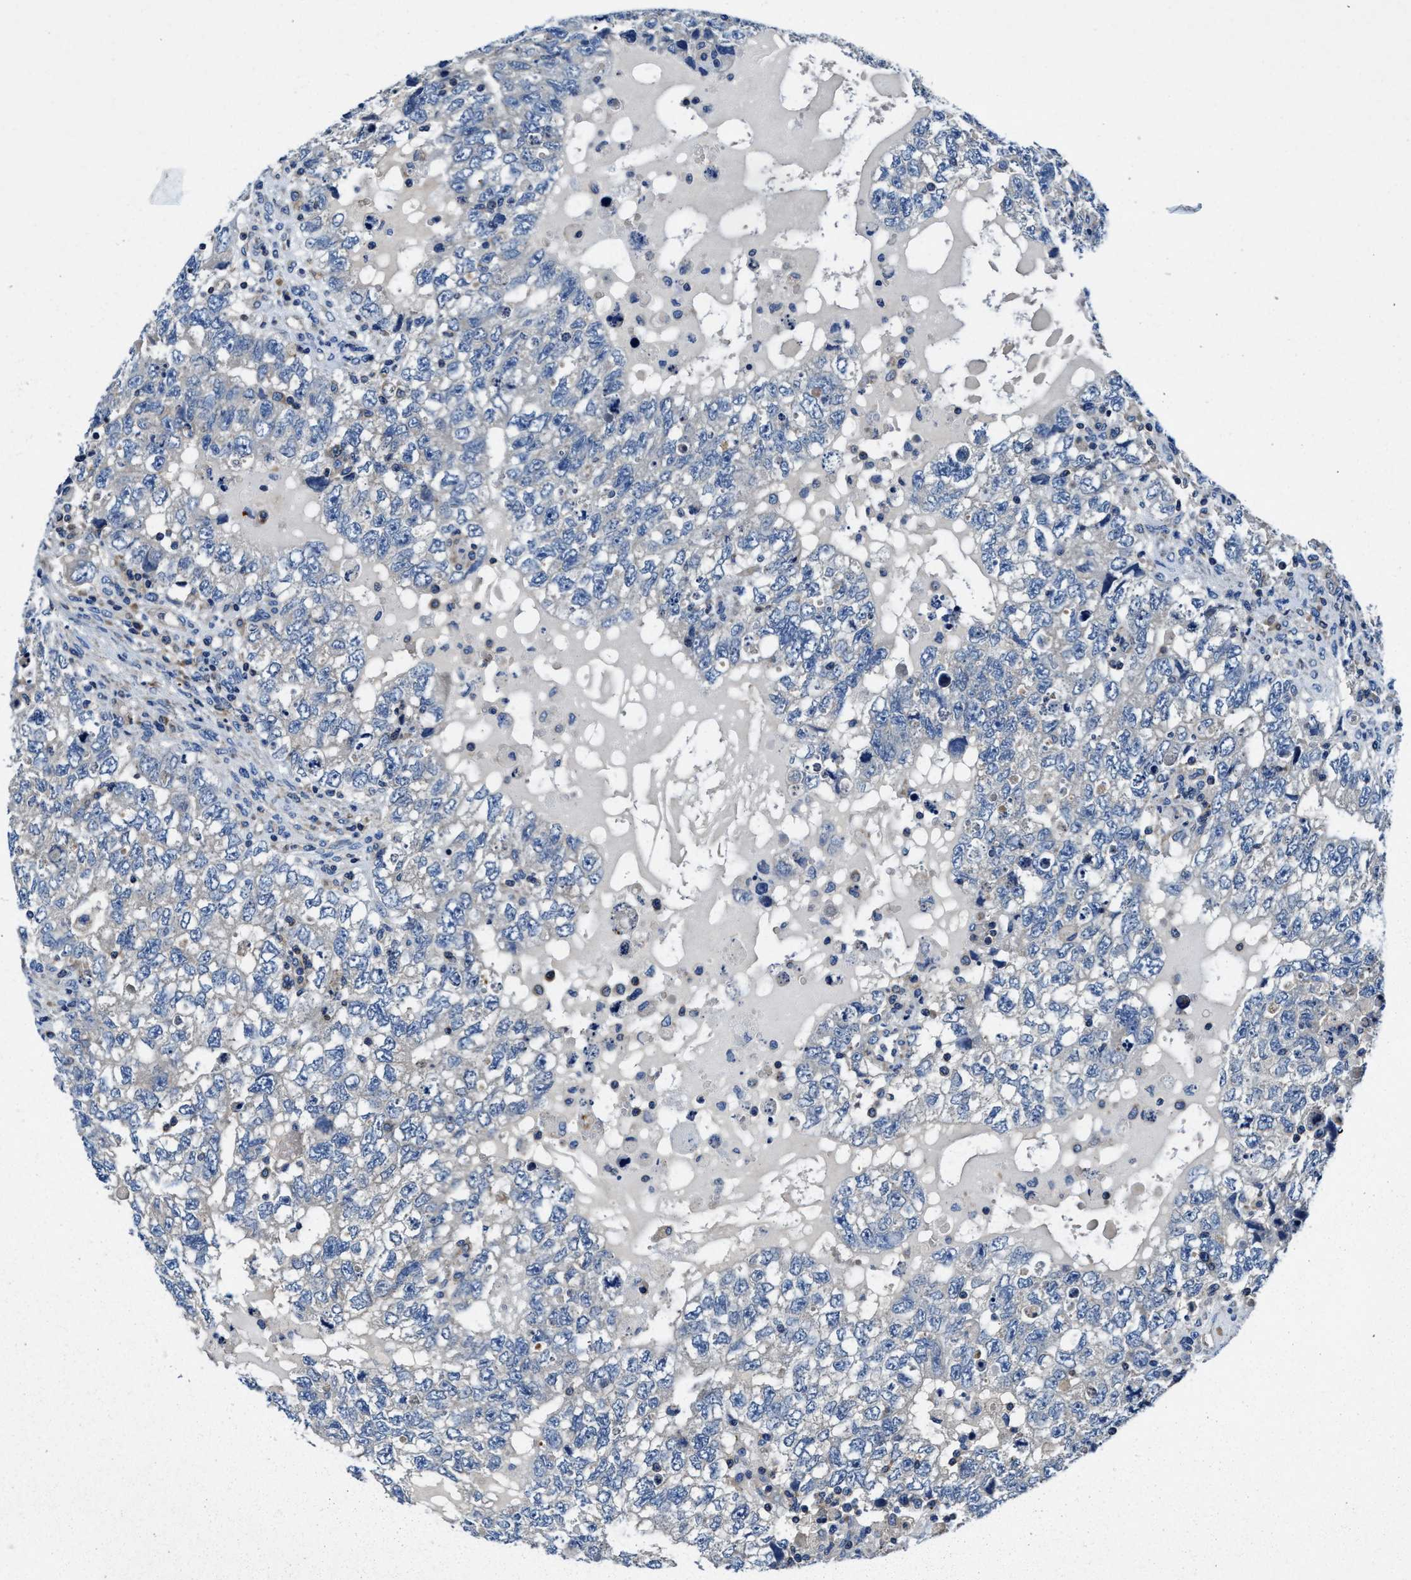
{"staining": {"intensity": "negative", "quantity": "none", "location": "none"}, "tissue": "testis cancer", "cell_type": "Tumor cells", "image_type": "cancer", "snomed": [{"axis": "morphology", "description": "Carcinoma, Embryonal, NOS"}, {"axis": "topography", "description": "Testis"}], "caption": "IHC of human testis embryonal carcinoma exhibits no positivity in tumor cells.", "gene": "PHLPP1", "patient": {"sex": "male", "age": 36}}